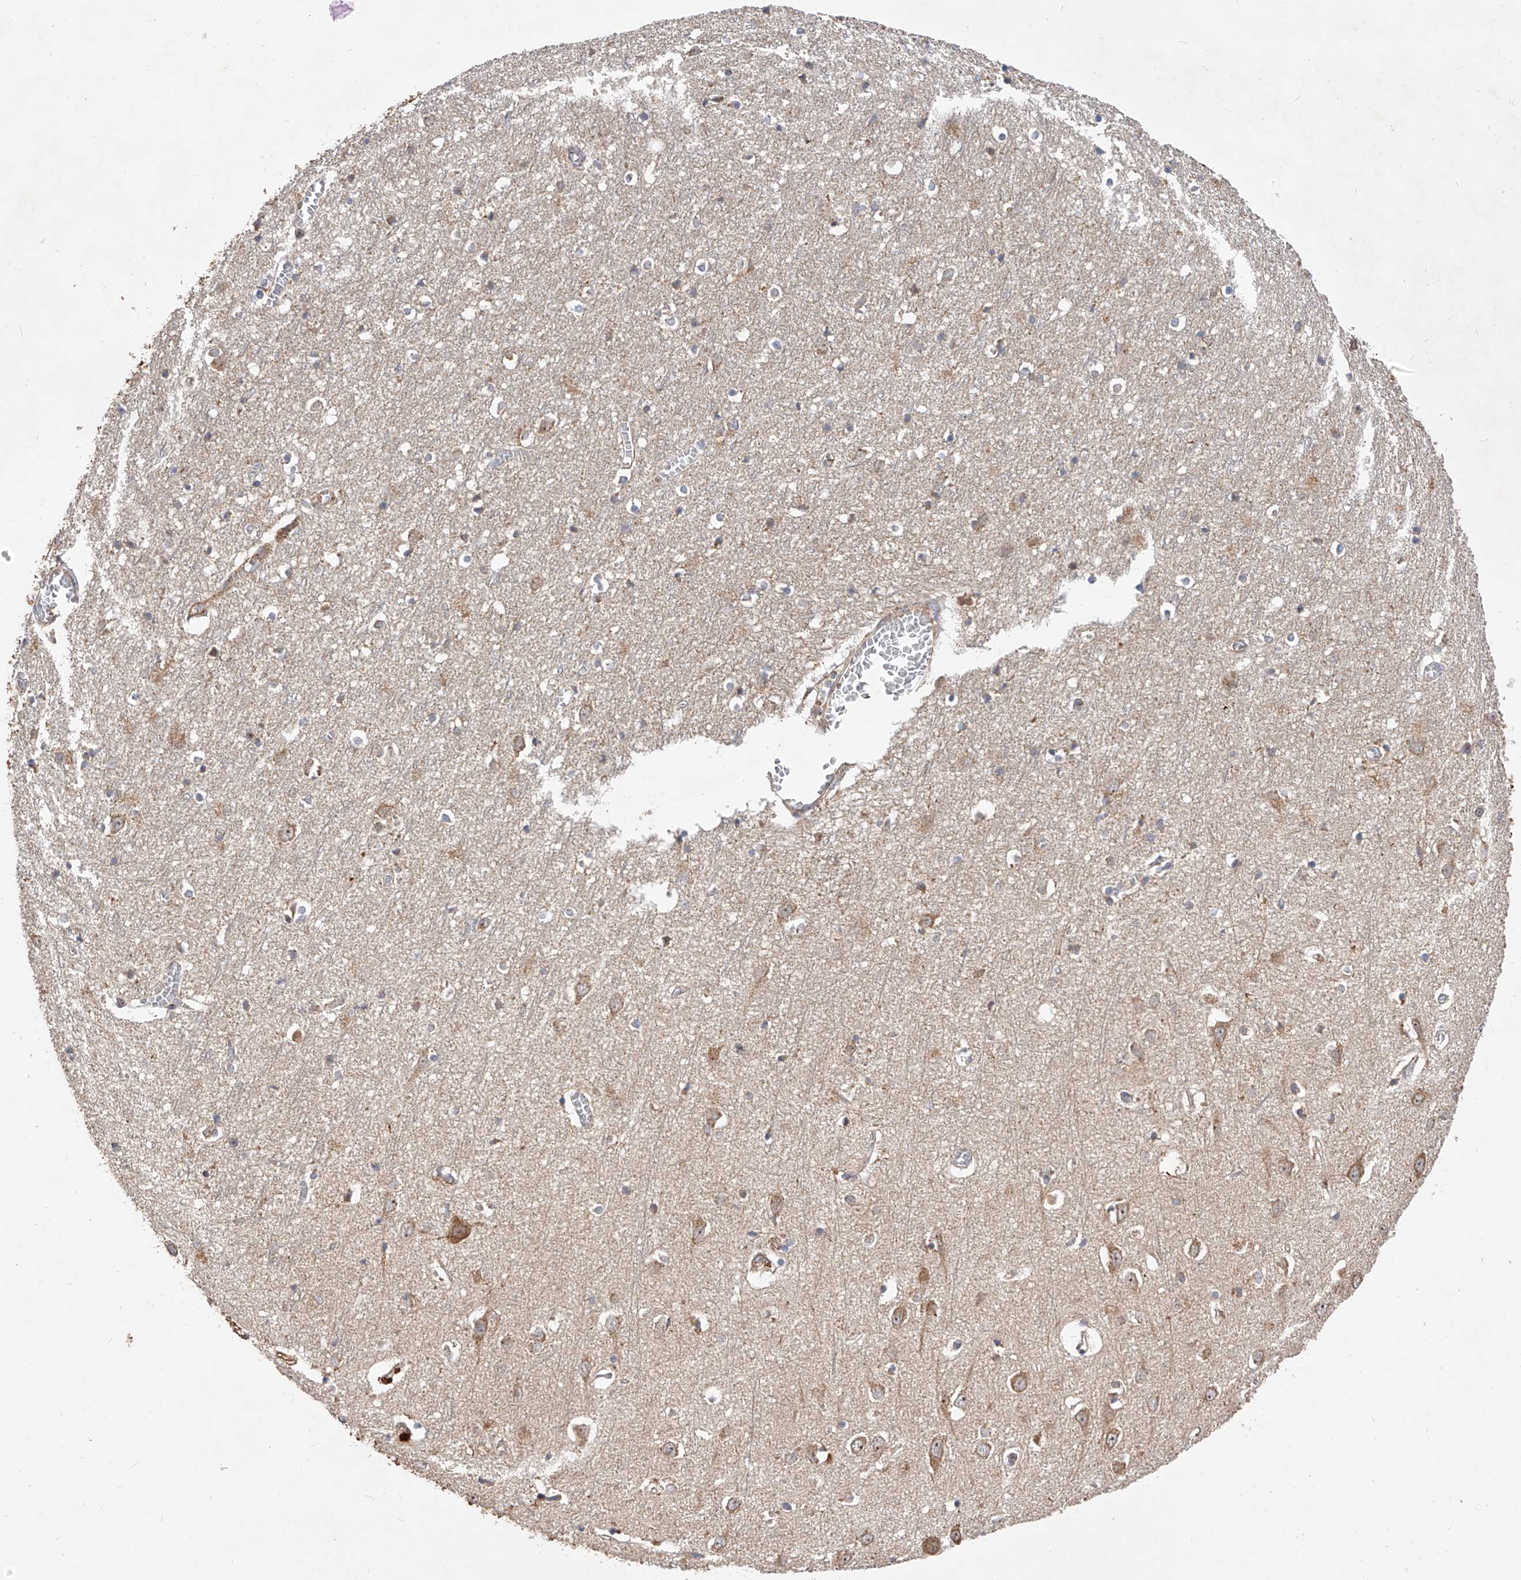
{"staining": {"intensity": "weak", "quantity": "<25%", "location": "cytoplasmic/membranous"}, "tissue": "cerebral cortex", "cell_type": "Endothelial cells", "image_type": "normal", "snomed": [{"axis": "morphology", "description": "Normal tissue, NOS"}, {"axis": "topography", "description": "Cerebral cortex"}], "caption": "Protein analysis of normal cerebral cortex displays no significant staining in endothelial cells. The staining was performed using DAB (3,3'-diaminobenzidine) to visualize the protein expression in brown, while the nuclei were stained in blue with hematoxylin (Magnification: 20x).", "gene": "CFAP410", "patient": {"sex": "female", "age": 64}}